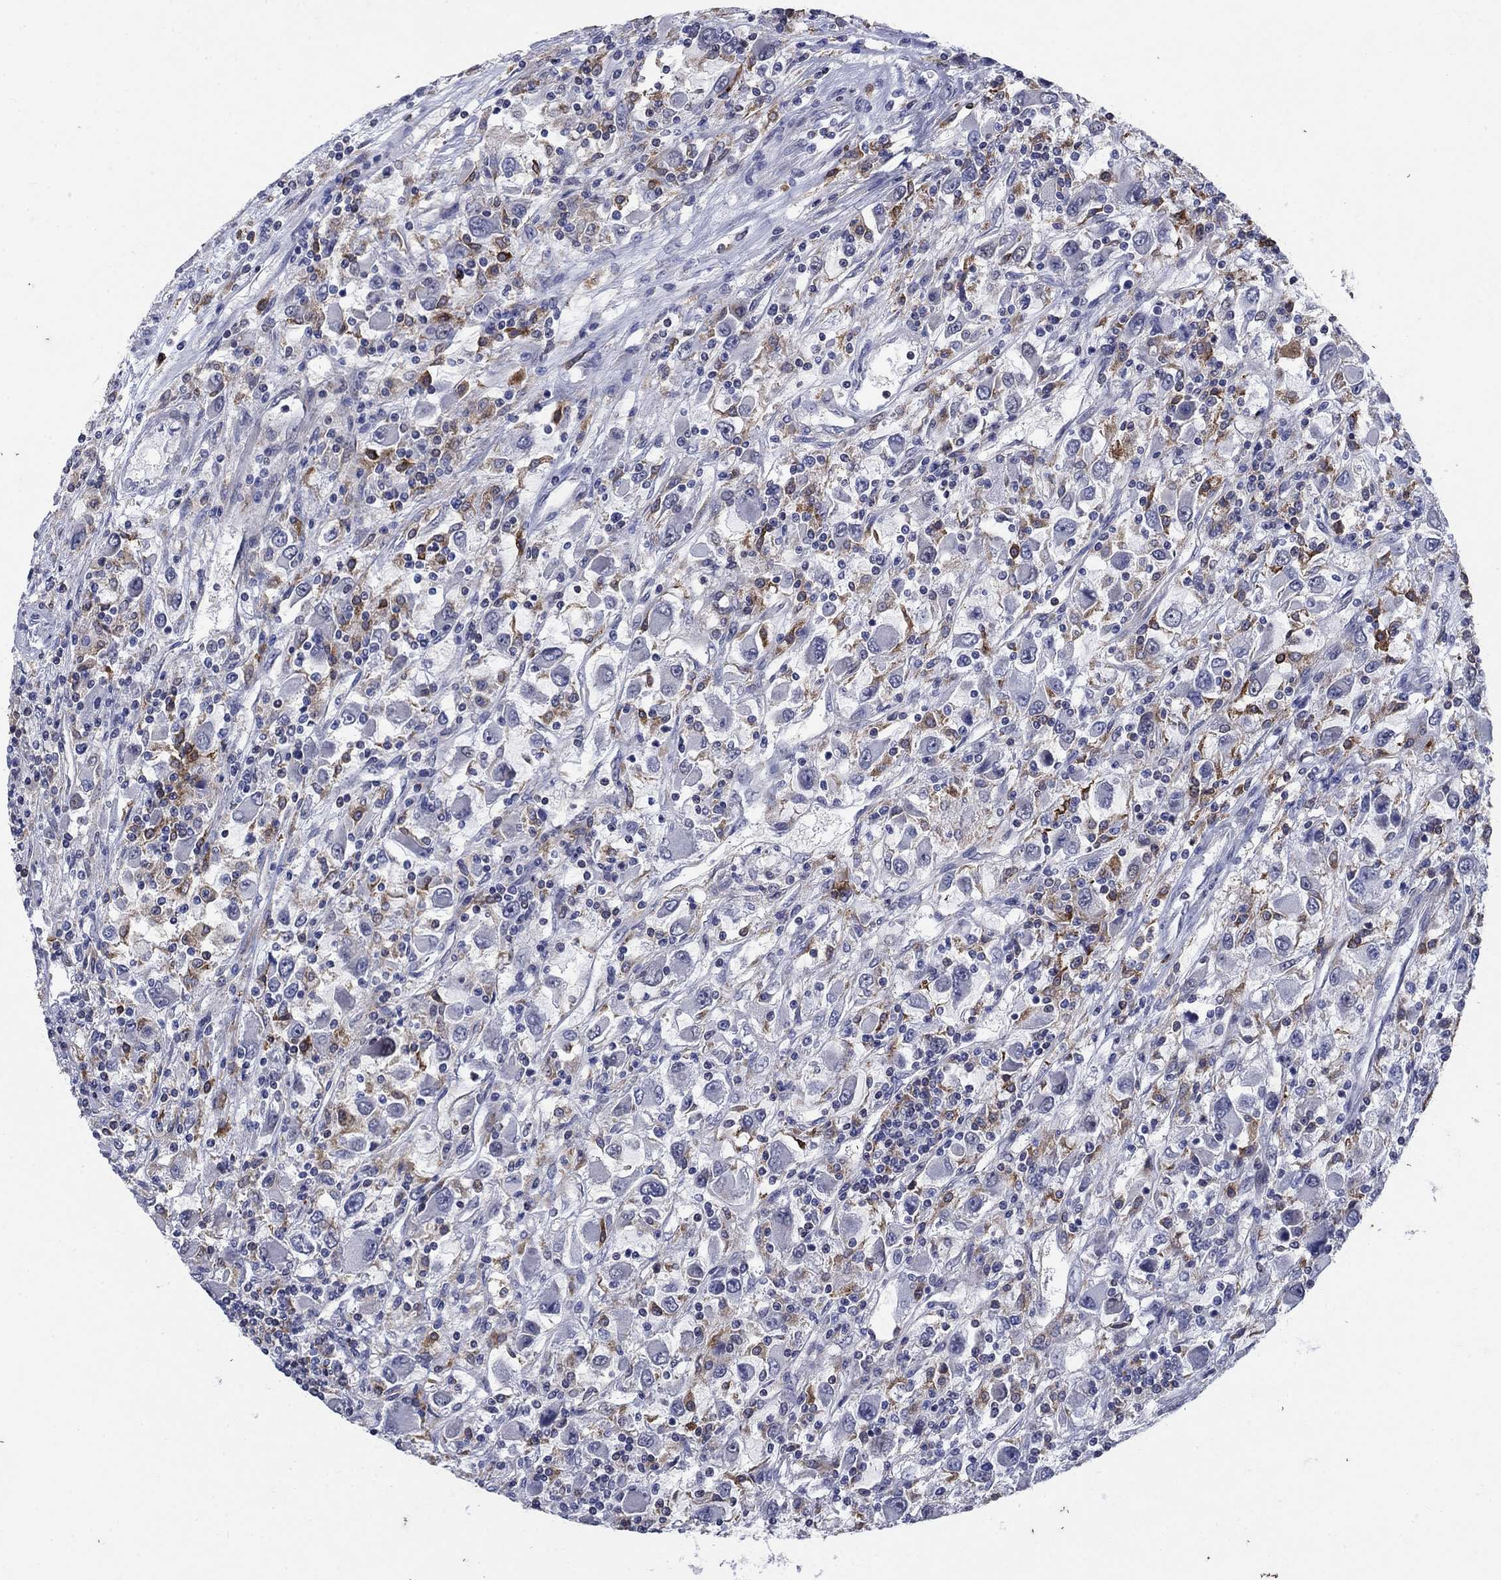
{"staining": {"intensity": "negative", "quantity": "none", "location": "none"}, "tissue": "renal cancer", "cell_type": "Tumor cells", "image_type": "cancer", "snomed": [{"axis": "morphology", "description": "Adenocarcinoma, NOS"}, {"axis": "topography", "description": "Kidney"}], "caption": "IHC of renal cancer (adenocarcinoma) demonstrates no staining in tumor cells. (Brightfield microscopy of DAB (3,3'-diaminobenzidine) immunohistochemistry (IHC) at high magnification).", "gene": "DHRS7", "patient": {"sex": "female", "age": 67}}